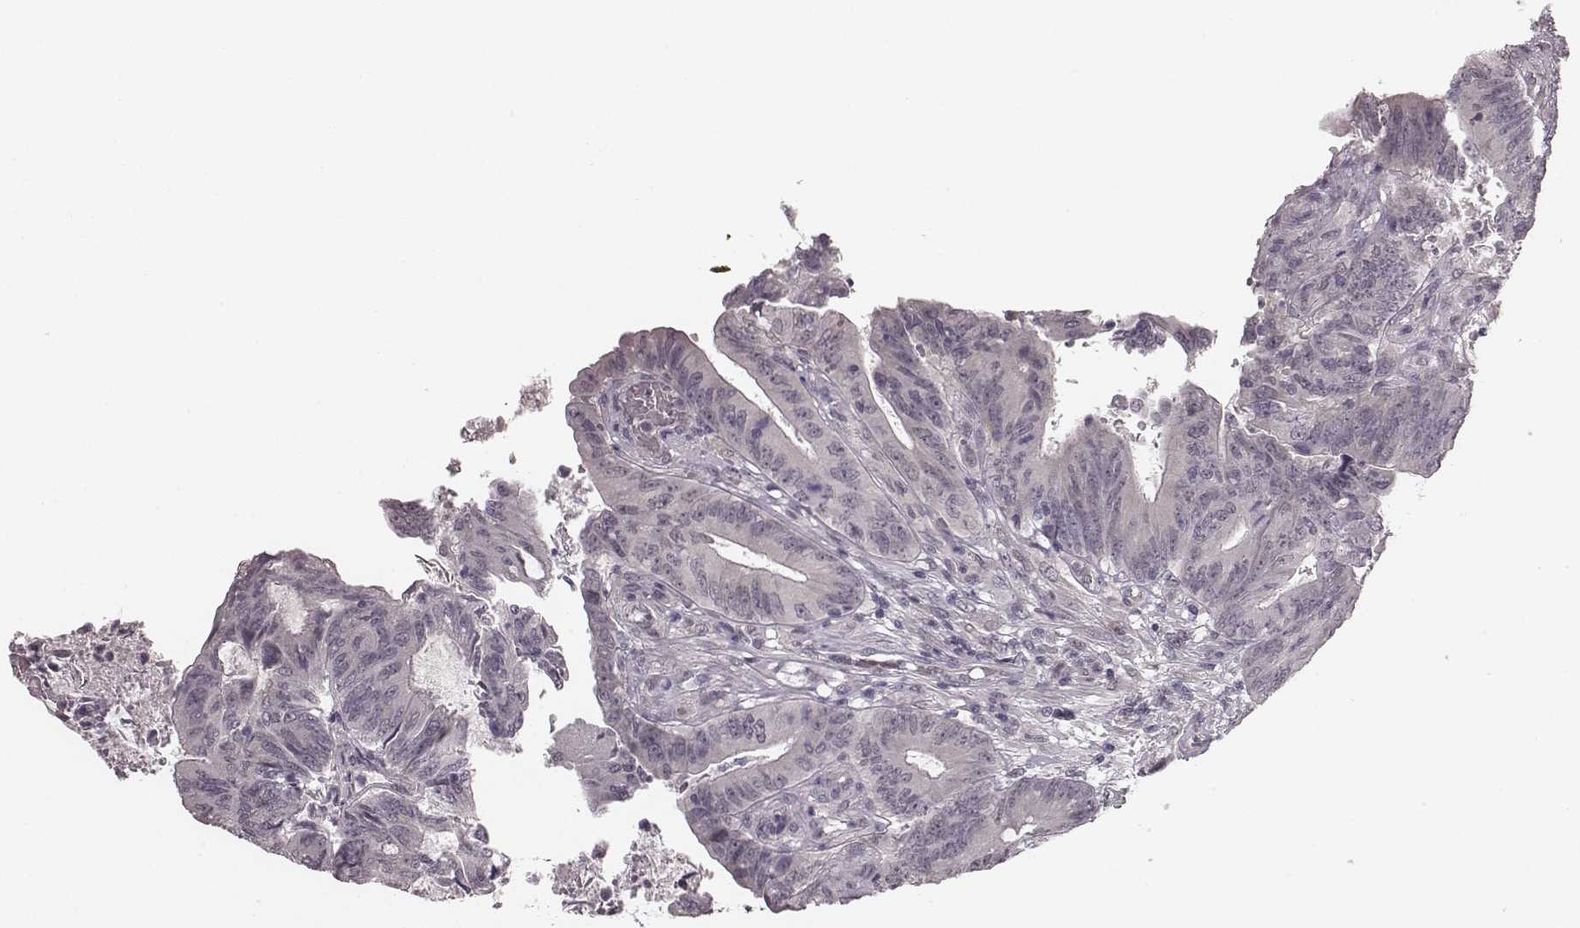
{"staining": {"intensity": "negative", "quantity": "none", "location": "none"}, "tissue": "colorectal cancer", "cell_type": "Tumor cells", "image_type": "cancer", "snomed": [{"axis": "morphology", "description": "Adenocarcinoma, NOS"}, {"axis": "topography", "description": "Colon"}], "caption": "This is an IHC image of colorectal cancer (adenocarcinoma). There is no expression in tumor cells.", "gene": "RPGRIP1", "patient": {"sex": "female", "age": 70}}